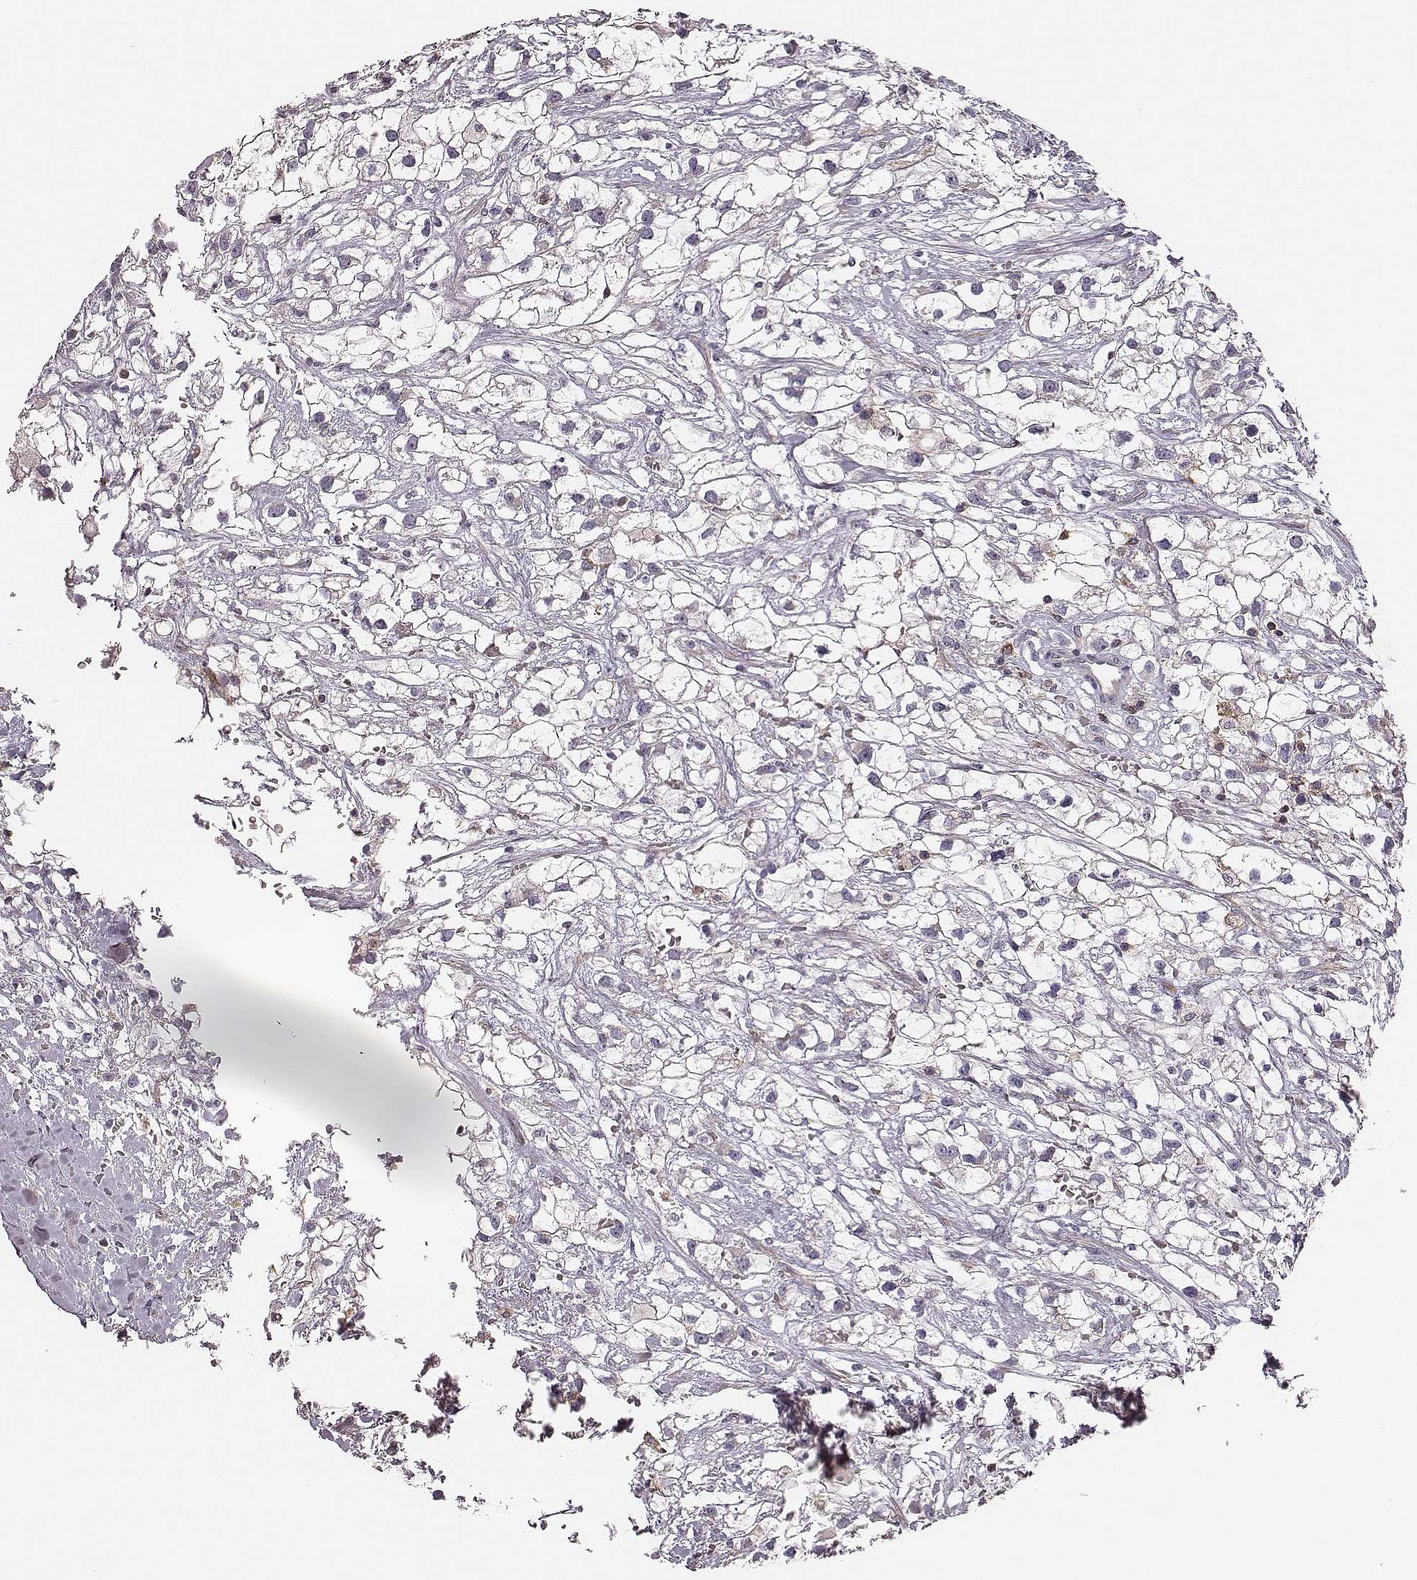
{"staining": {"intensity": "negative", "quantity": "none", "location": "none"}, "tissue": "renal cancer", "cell_type": "Tumor cells", "image_type": "cancer", "snomed": [{"axis": "morphology", "description": "Adenocarcinoma, NOS"}, {"axis": "topography", "description": "Kidney"}], "caption": "Histopathology image shows no significant protein expression in tumor cells of renal adenocarcinoma. Brightfield microscopy of IHC stained with DAB (3,3'-diaminobenzidine) (brown) and hematoxylin (blue), captured at high magnification.", "gene": "ZYX", "patient": {"sex": "male", "age": 59}}